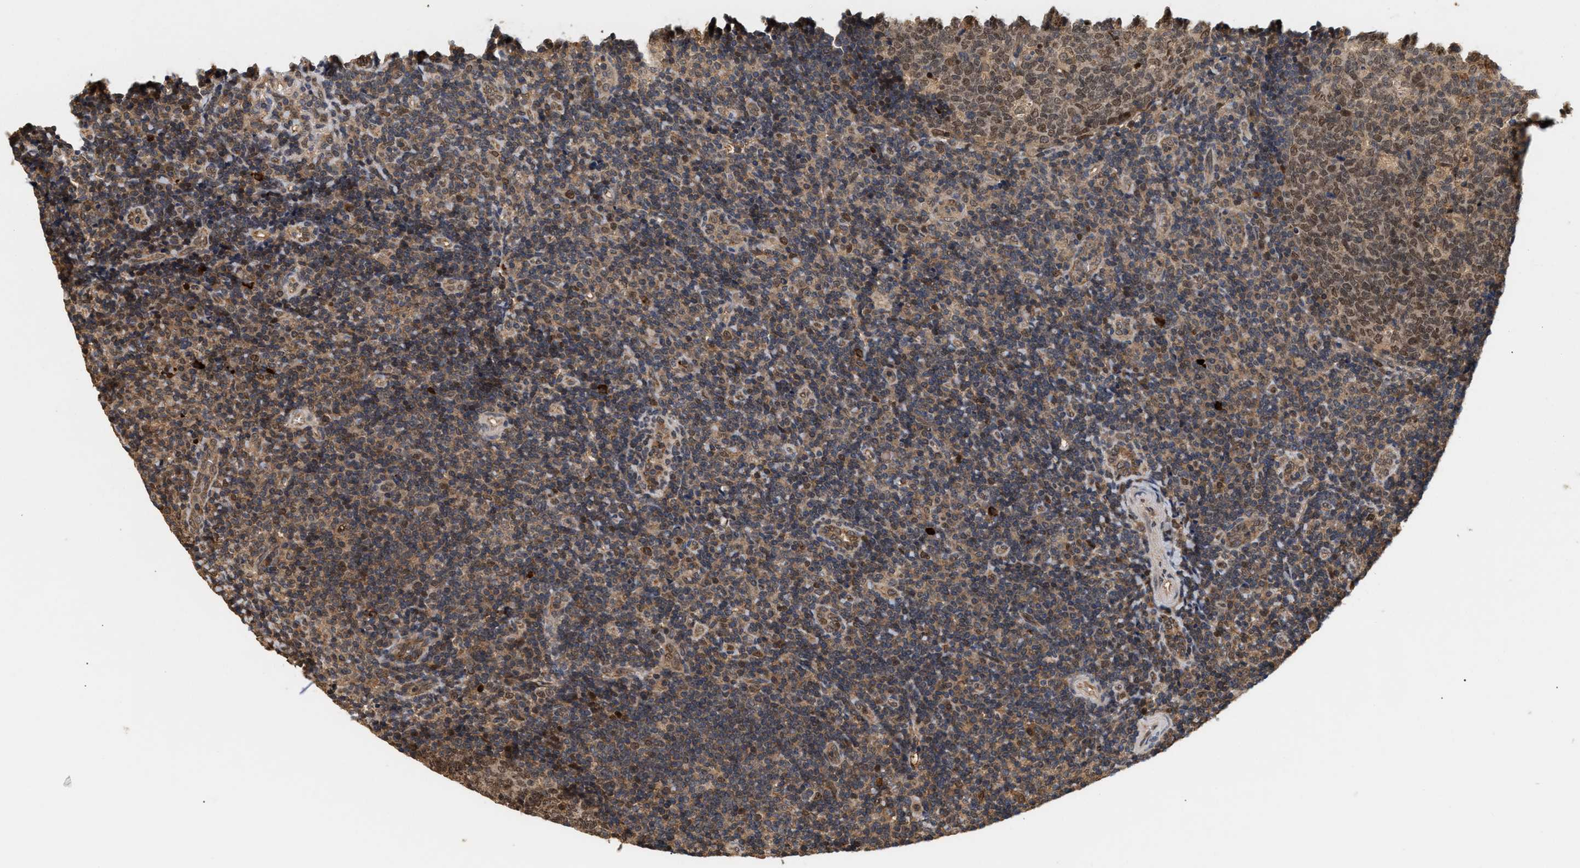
{"staining": {"intensity": "moderate", "quantity": ">75%", "location": "nuclear"}, "tissue": "tonsil", "cell_type": "Germinal center cells", "image_type": "normal", "snomed": [{"axis": "morphology", "description": "Normal tissue, NOS"}, {"axis": "topography", "description": "Tonsil"}], "caption": "About >75% of germinal center cells in normal tonsil show moderate nuclear protein staining as visualized by brown immunohistochemical staining.", "gene": "ABHD5", "patient": {"sex": "female", "age": 40}}